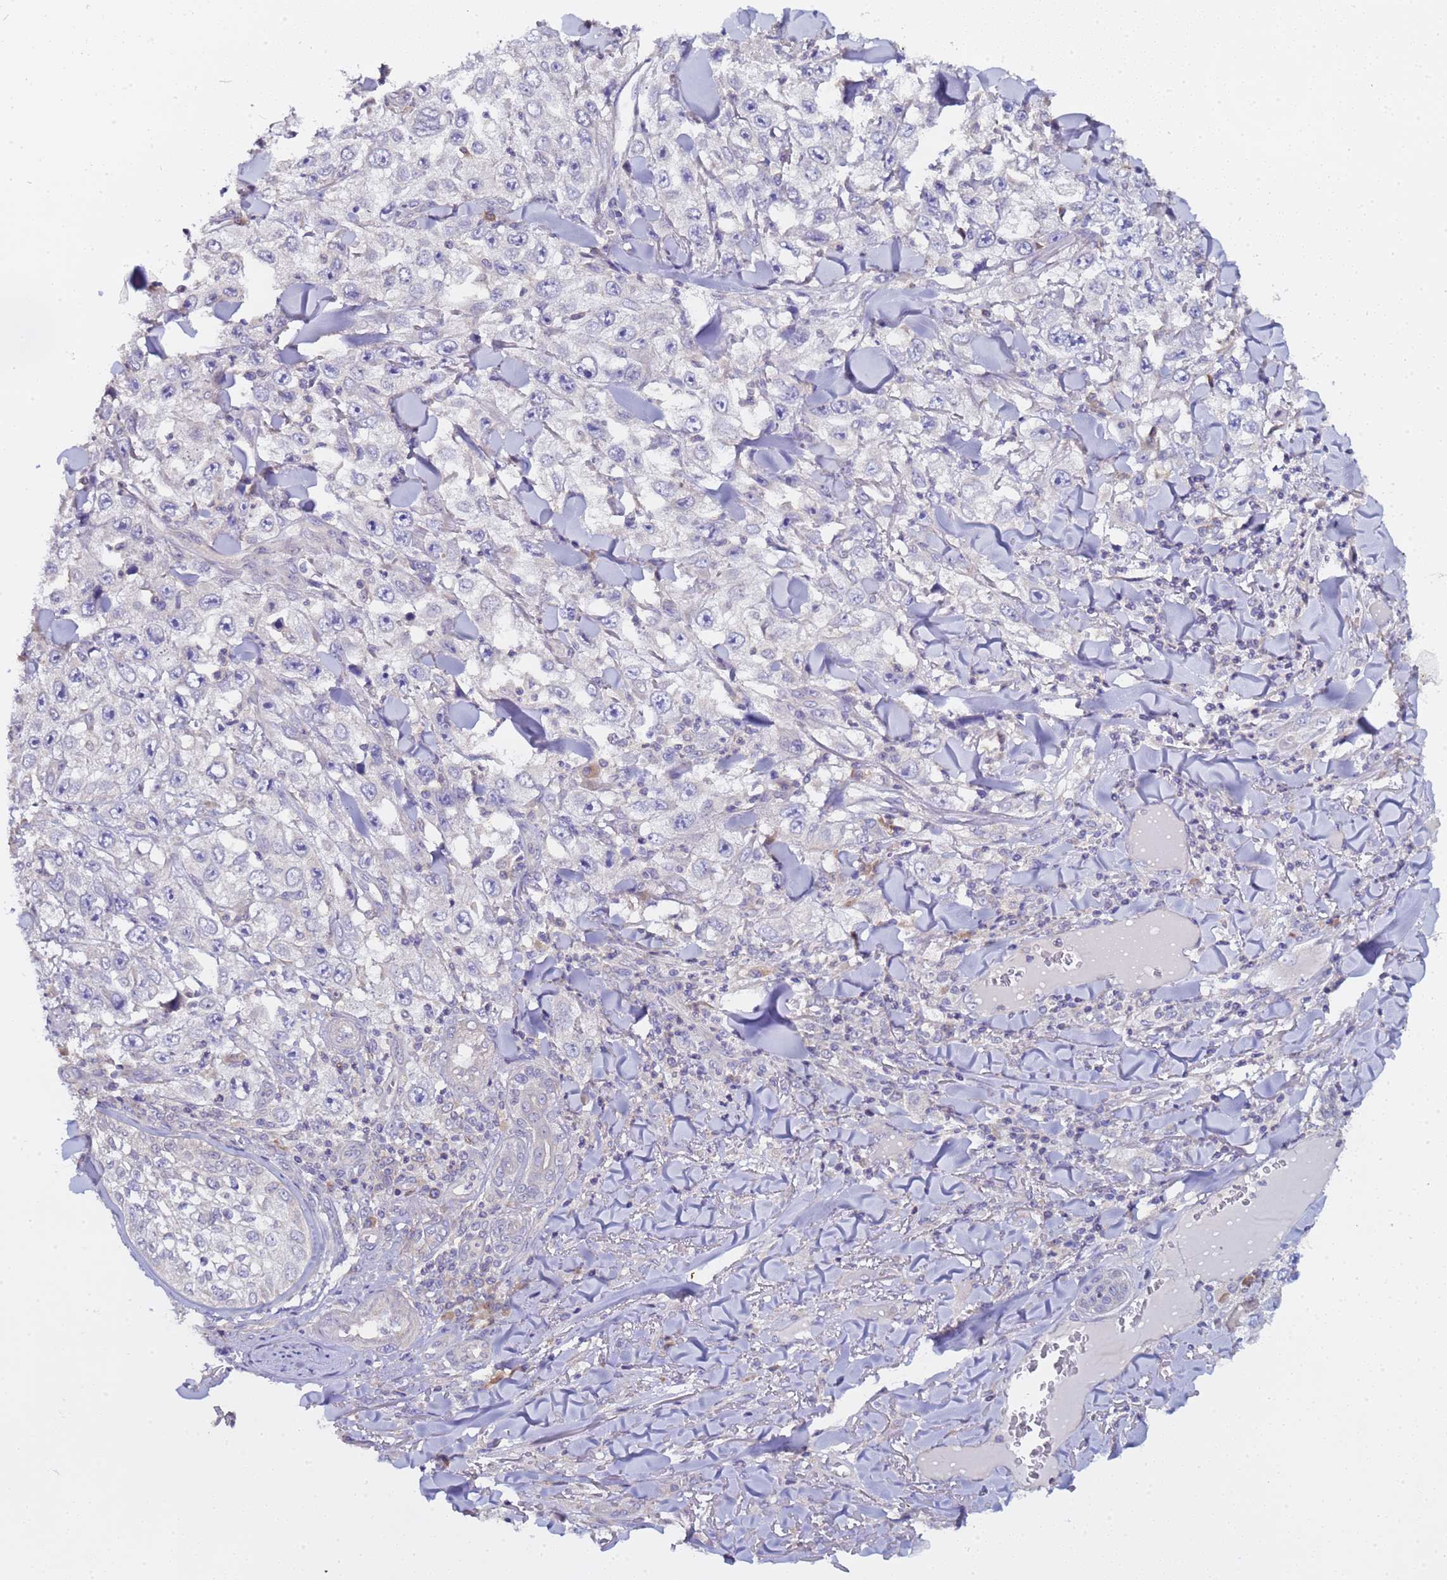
{"staining": {"intensity": "negative", "quantity": "none", "location": "none"}, "tissue": "skin cancer", "cell_type": "Tumor cells", "image_type": "cancer", "snomed": [{"axis": "morphology", "description": "Squamous cell carcinoma, NOS"}, {"axis": "topography", "description": "Skin"}], "caption": "This histopathology image is of skin cancer (squamous cell carcinoma) stained with IHC to label a protein in brown with the nuclei are counter-stained blue. There is no expression in tumor cells.", "gene": "ELMOD2", "patient": {"sex": "male", "age": 82}}